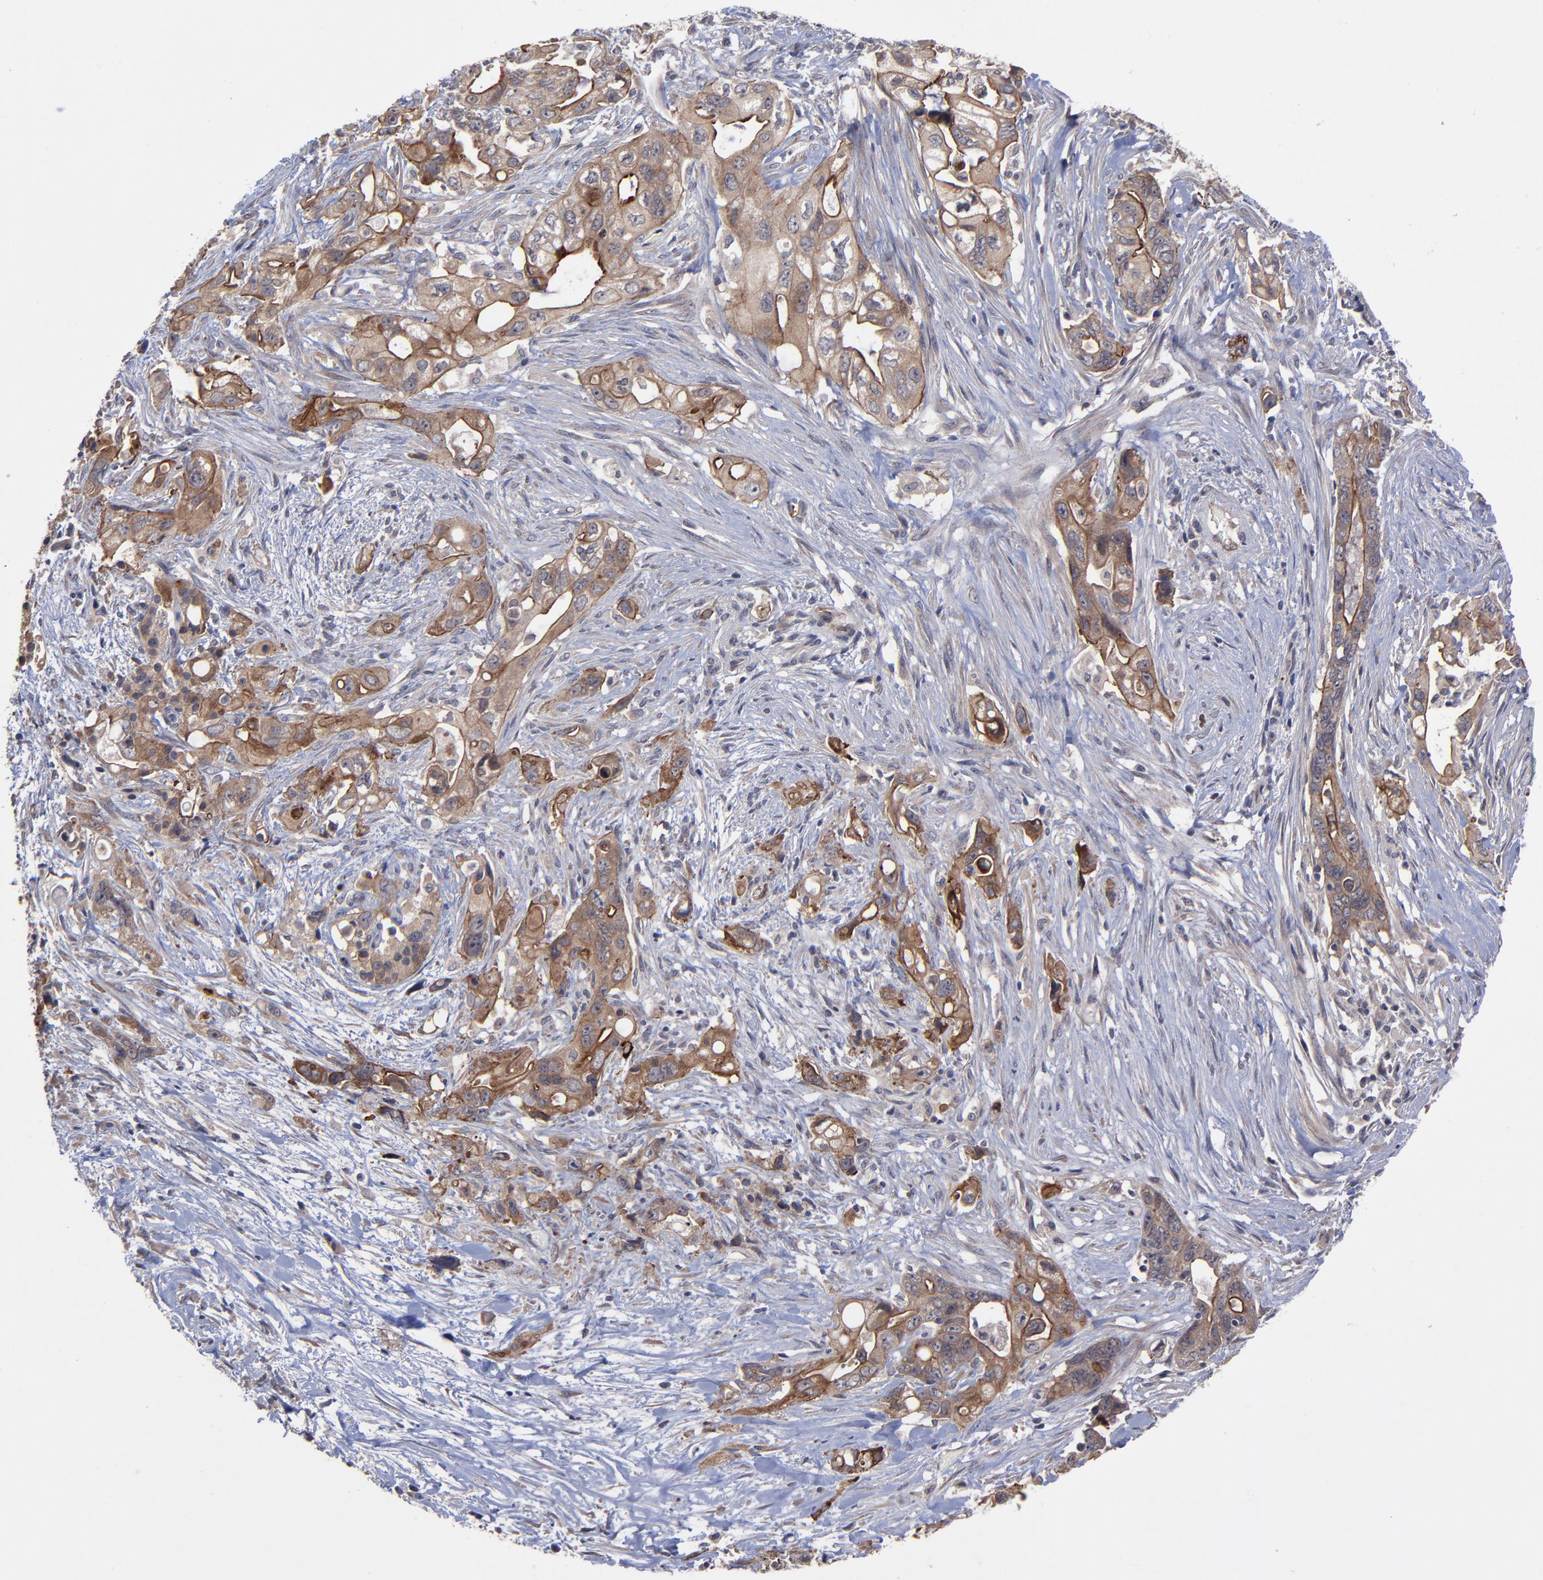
{"staining": {"intensity": "moderate", "quantity": ">75%", "location": "cytoplasmic/membranous"}, "tissue": "pancreatic cancer", "cell_type": "Tumor cells", "image_type": "cancer", "snomed": [{"axis": "morphology", "description": "Normal tissue, NOS"}, {"axis": "topography", "description": "Pancreas"}], "caption": "IHC histopathology image of pancreatic cancer stained for a protein (brown), which shows medium levels of moderate cytoplasmic/membranous positivity in approximately >75% of tumor cells.", "gene": "ZNF780B", "patient": {"sex": "male", "age": 42}}